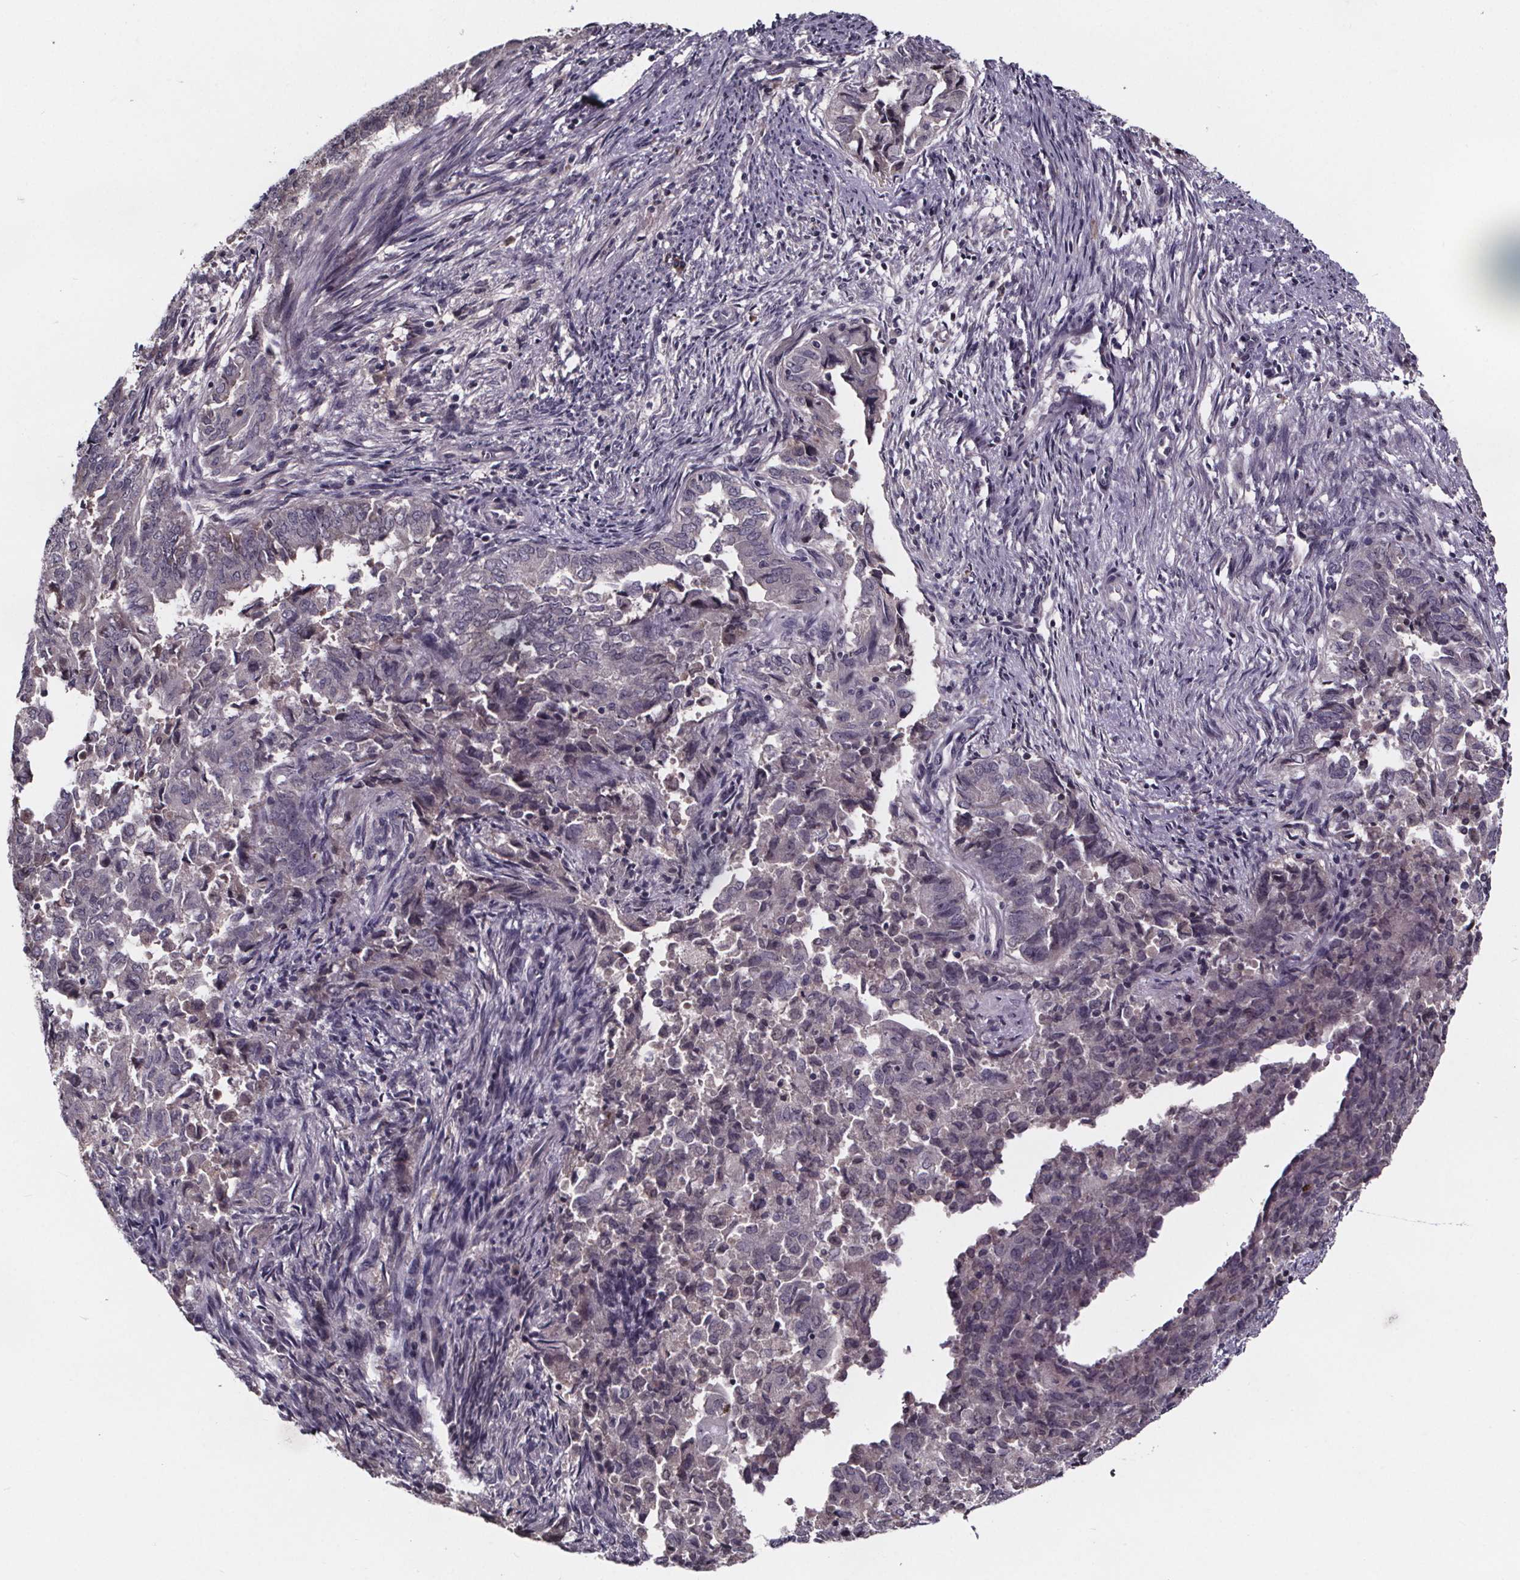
{"staining": {"intensity": "negative", "quantity": "none", "location": "none"}, "tissue": "endometrial cancer", "cell_type": "Tumor cells", "image_type": "cancer", "snomed": [{"axis": "morphology", "description": "Adenocarcinoma, NOS"}, {"axis": "topography", "description": "Endometrium"}], "caption": "Human endometrial cancer stained for a protein using immunohistochemistry reveals no staining in tumor cells.", "gene": "NPHP4", "patient": {"sex": "female", "age": 72}}